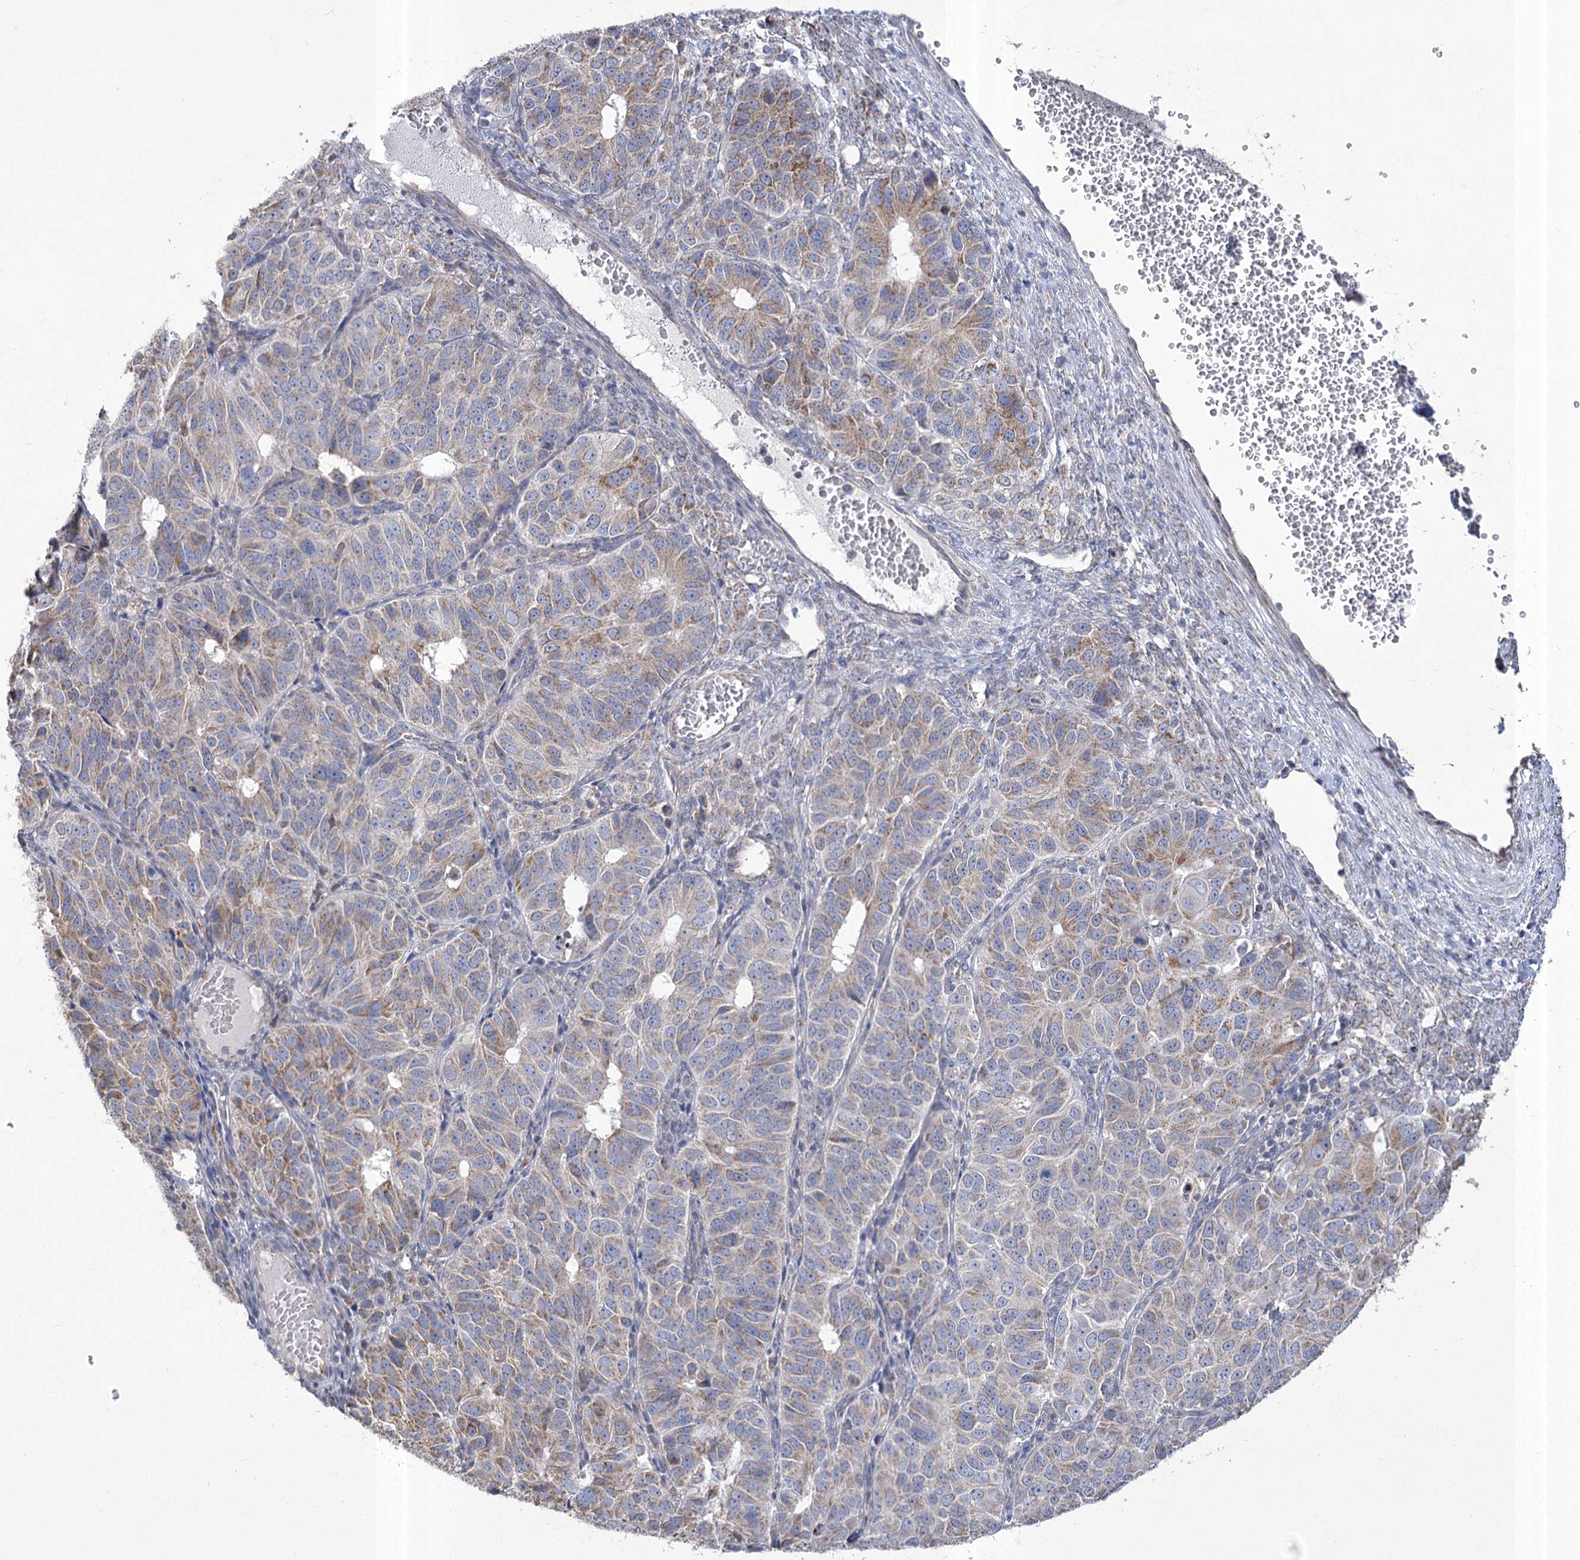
{"staining": {"intensity": "weak", "quantity": "25%-75%", "location": "cytoplasmic/membranous"}, "tissue": "ovarian cancer", "cell_type": "Tumor cells", "image_type": "cancer", "snomed": [{"axis": "morphology", "description": "Carcinoma, endometroid"}, {"axis": "topography", "description": "Ovary"}], "caption": "Weak cytoplasmic/membranous expression is seen in about 25%-75% of tumor cells in ovarian endometroid carcinoma.", "gene": "PDHB", "patient": {"sex": "female", "age": 51}}